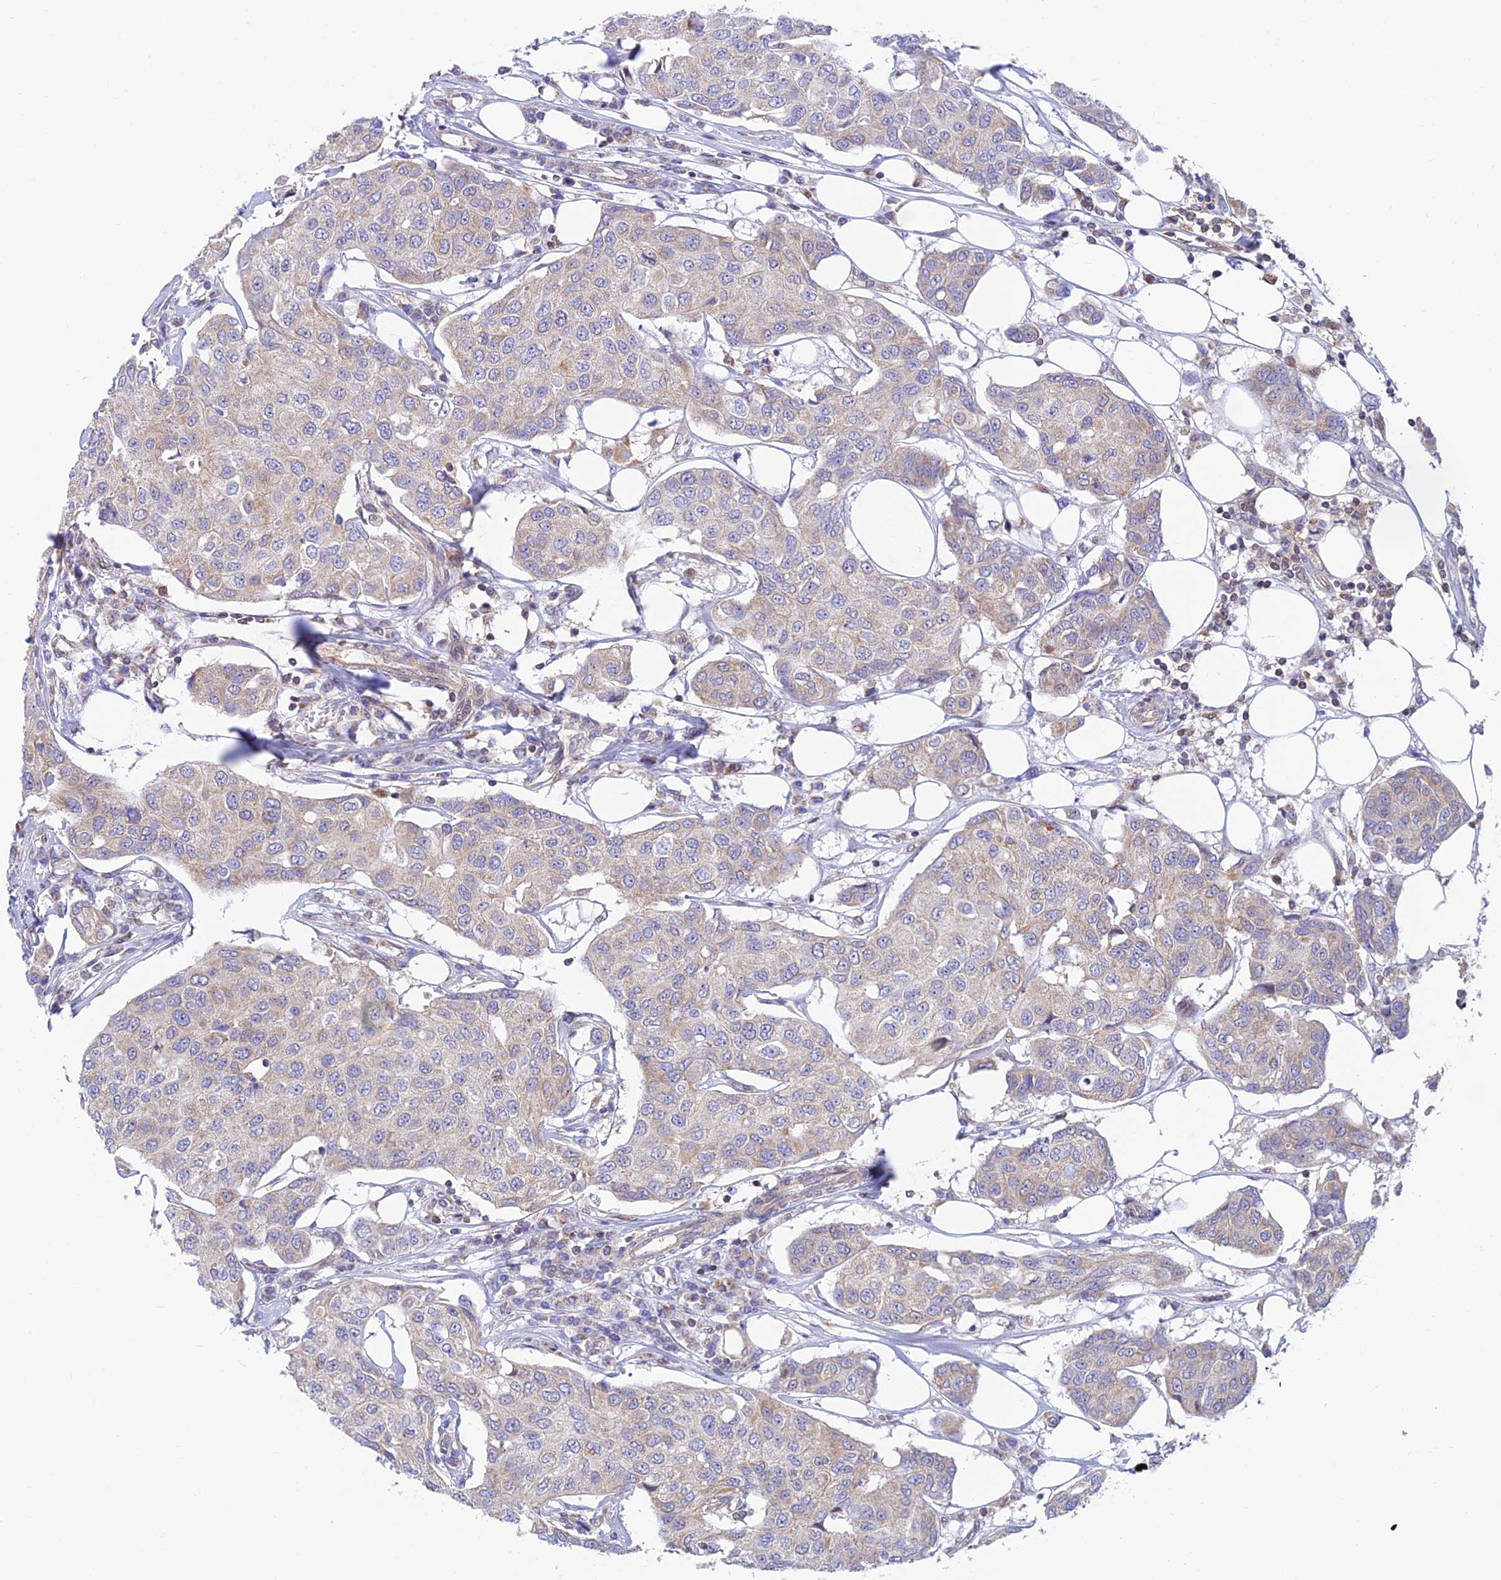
{"staining": {"intensity": "negative", "quantity": "none", "location": "none"}, "tissue": "breast cancer", "cell_type": "Tumor cells", "image_type": "cancer", "snomed": [{"axis": "morphology", "description": "Duct carcinoma"}, {"axis": "topography", "description": "Breast"}], "caption": "Tumor cells are negative for brown protein staining in breast cancer.", "gene": "LYSMD2", "patient": {"sex": "female", "age": 80}}